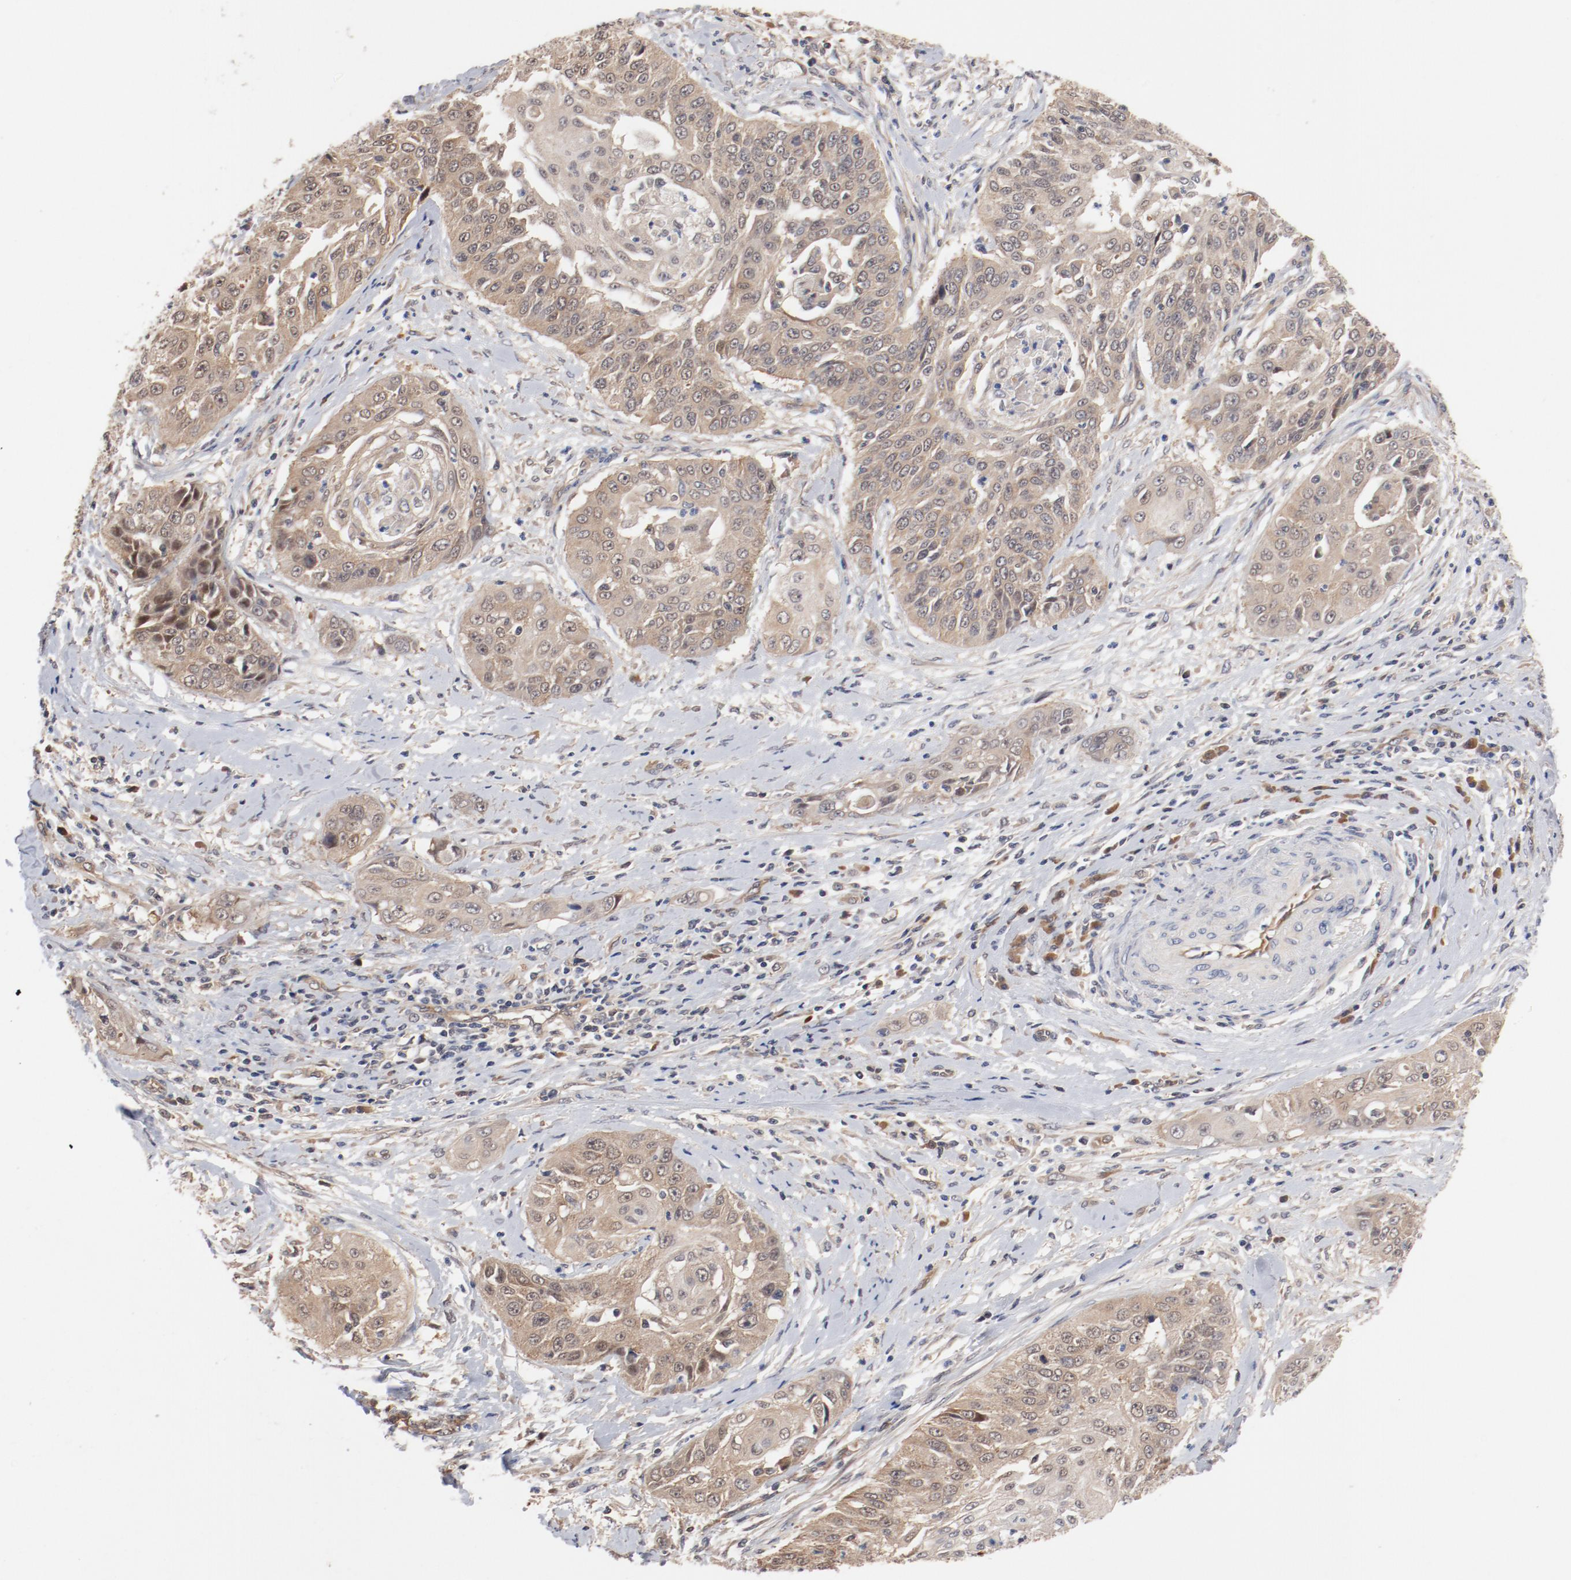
{"staining": {"intensity": "moderate", "quantity": ">75%", "location": "cytoplasmic/membranous"}, "tissue": "cervical cancer", "cell_type": "Tumor cells", "image_type": "cancer", "snomed": [{"axis": "morphology", "description": "Squamous cell carcinoma, NOS"}, {"axis": "topography", "description": "Cervix"}], "caption": "Protein analysis of cervical cancer (squamous cell carcinoma) tissue shows moderate cytoplasmic/membranous expression in approximately >75% of tumor cells. (DAB IHC with brightfield microscopy, high magnification).", "gene": "PITPNM2", "patient": {"sex": "female", "age": 64}}